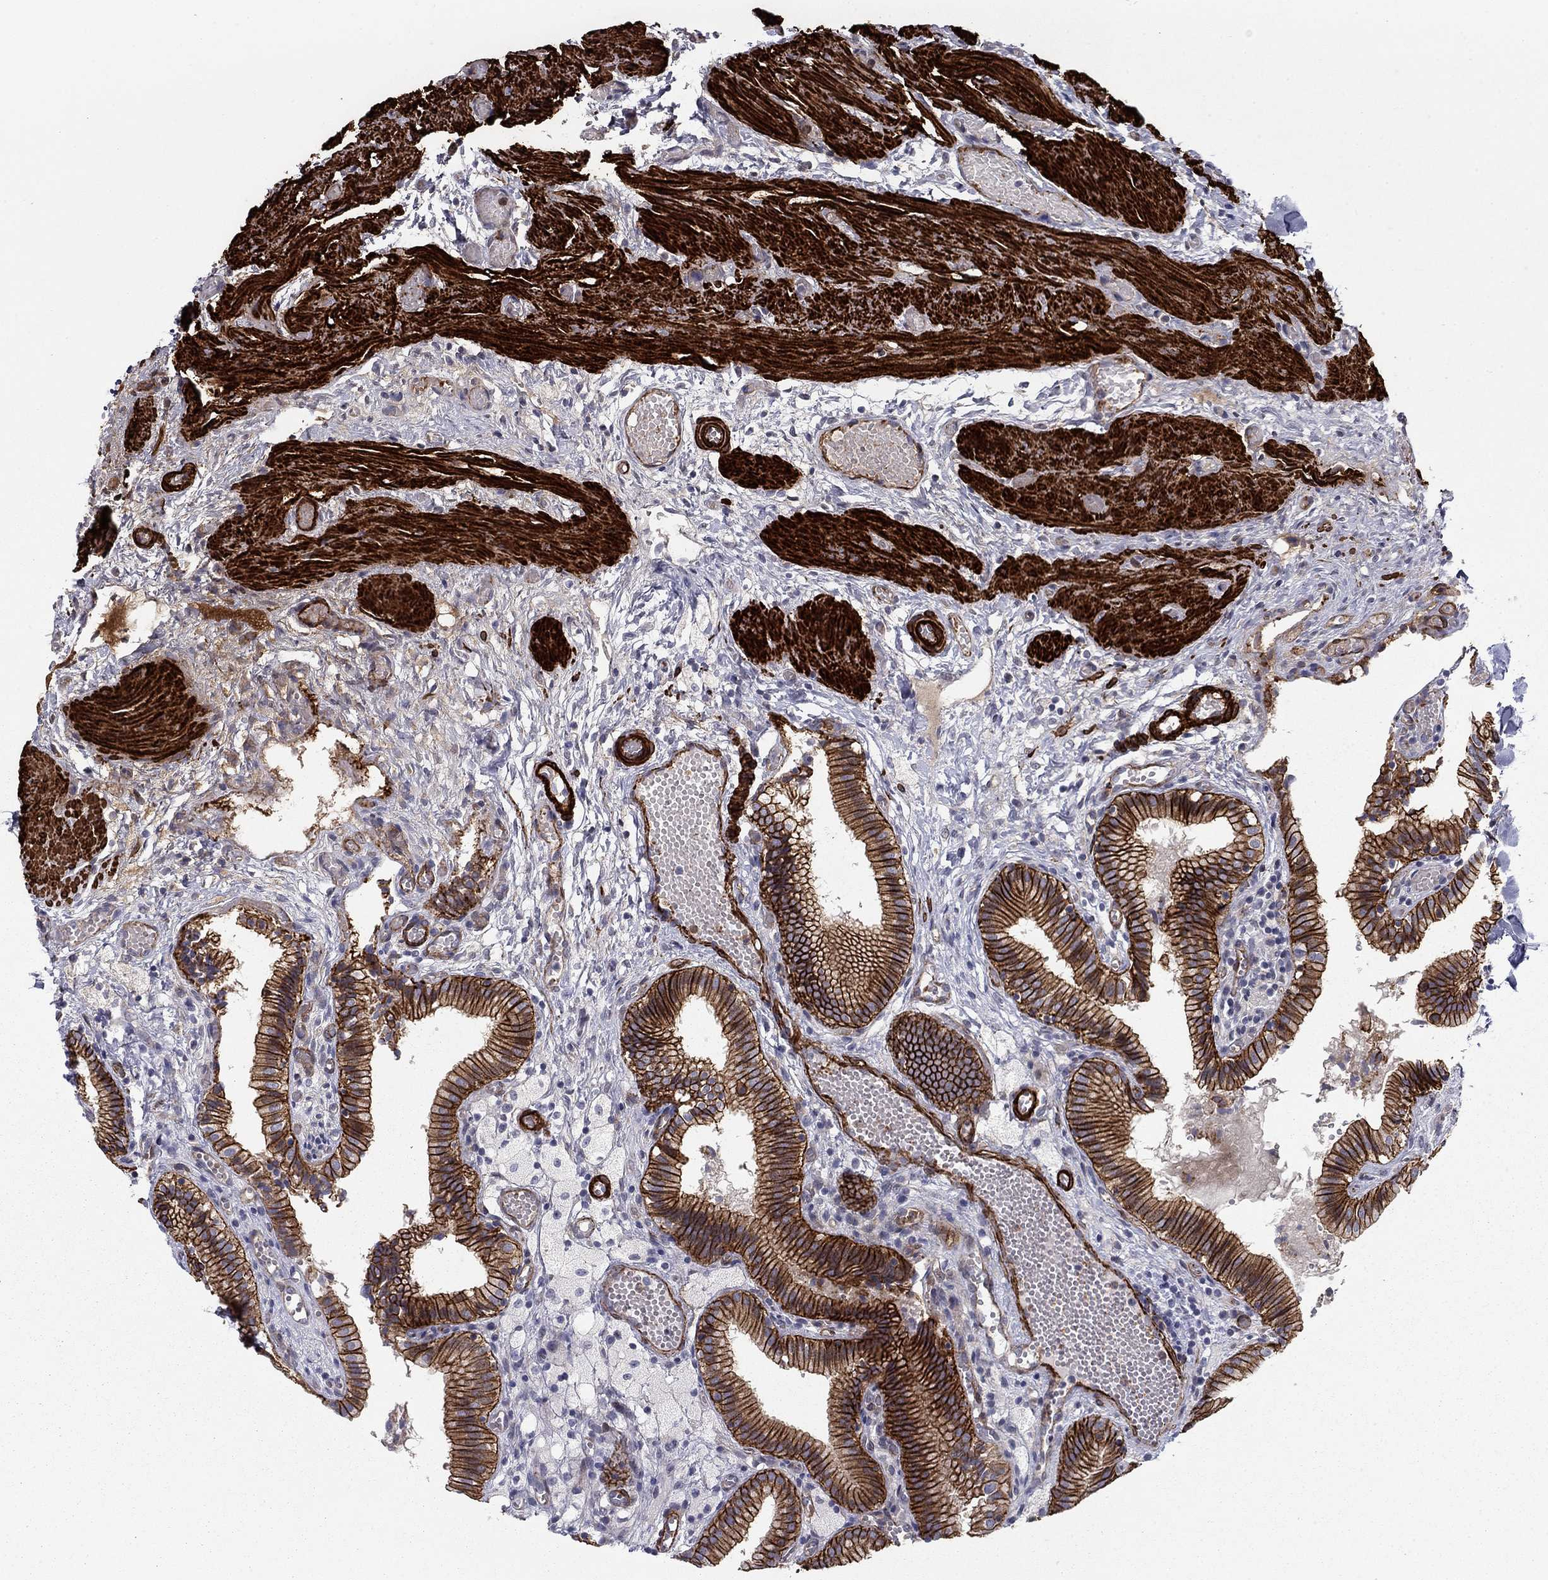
{"staining": {"intensity": "strong", "quantity": ">75%", "location": "cytoplasmic/membranous"}, "tissue": "gallbladder", "cell_type": "Glandular cells", "image_type": "normal", "snomed": [{"axis": "morphology", "description": "Normal tissue, NOS"}, {"axis": "topography", "description": "Gallbladder"}], "caption": "High-power microscopy captured an immunohistochemistry photomicrograph of benign gallbladder, revealing strong cytoplasmic/membranous expression in about >75% of glandular cells. Nuclei are stained in blue.", "gene": "KRBA1", "patient": {"sex": "female", "age": 24}}